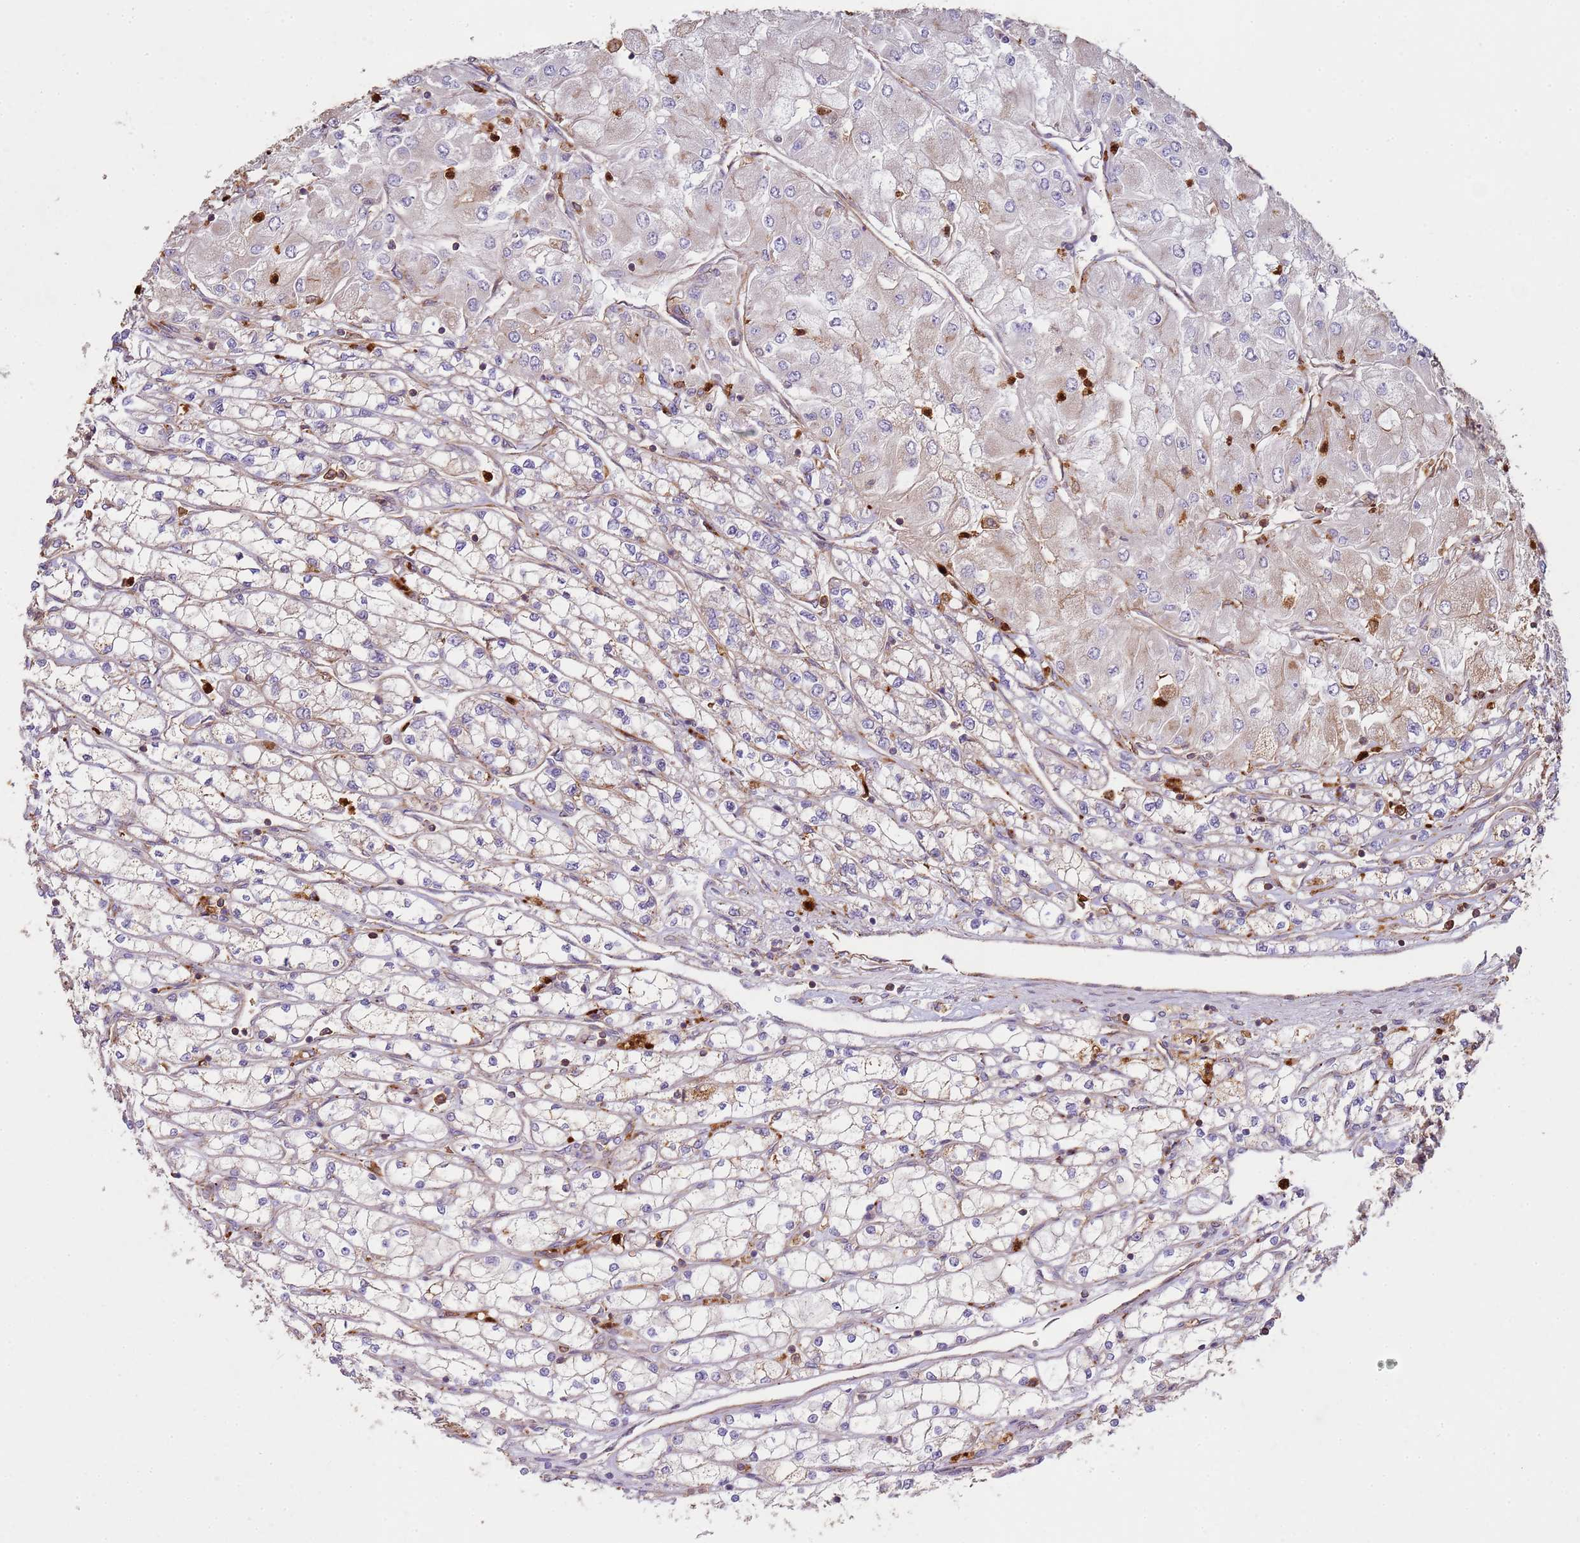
{"staining": {"intensity": "negative", "quantity": "none", "location": "none"}, "tissue": "renal cancer", "cell_type": "Tumor cells", "image_type": "cancer", "snomed": [{"axis": "morphology", "description": "Adenocarcinoma, NOS"}, {"axis": "topography", "description": "Kidney"}], "caption": "This is an immunohistochemistry (IHC) micrograph of human adenocarcinoma (renal). There is no staining in tumor cells.", "gene": "NDUFAF4", "patient": {"sex": "male", "age": 80}}